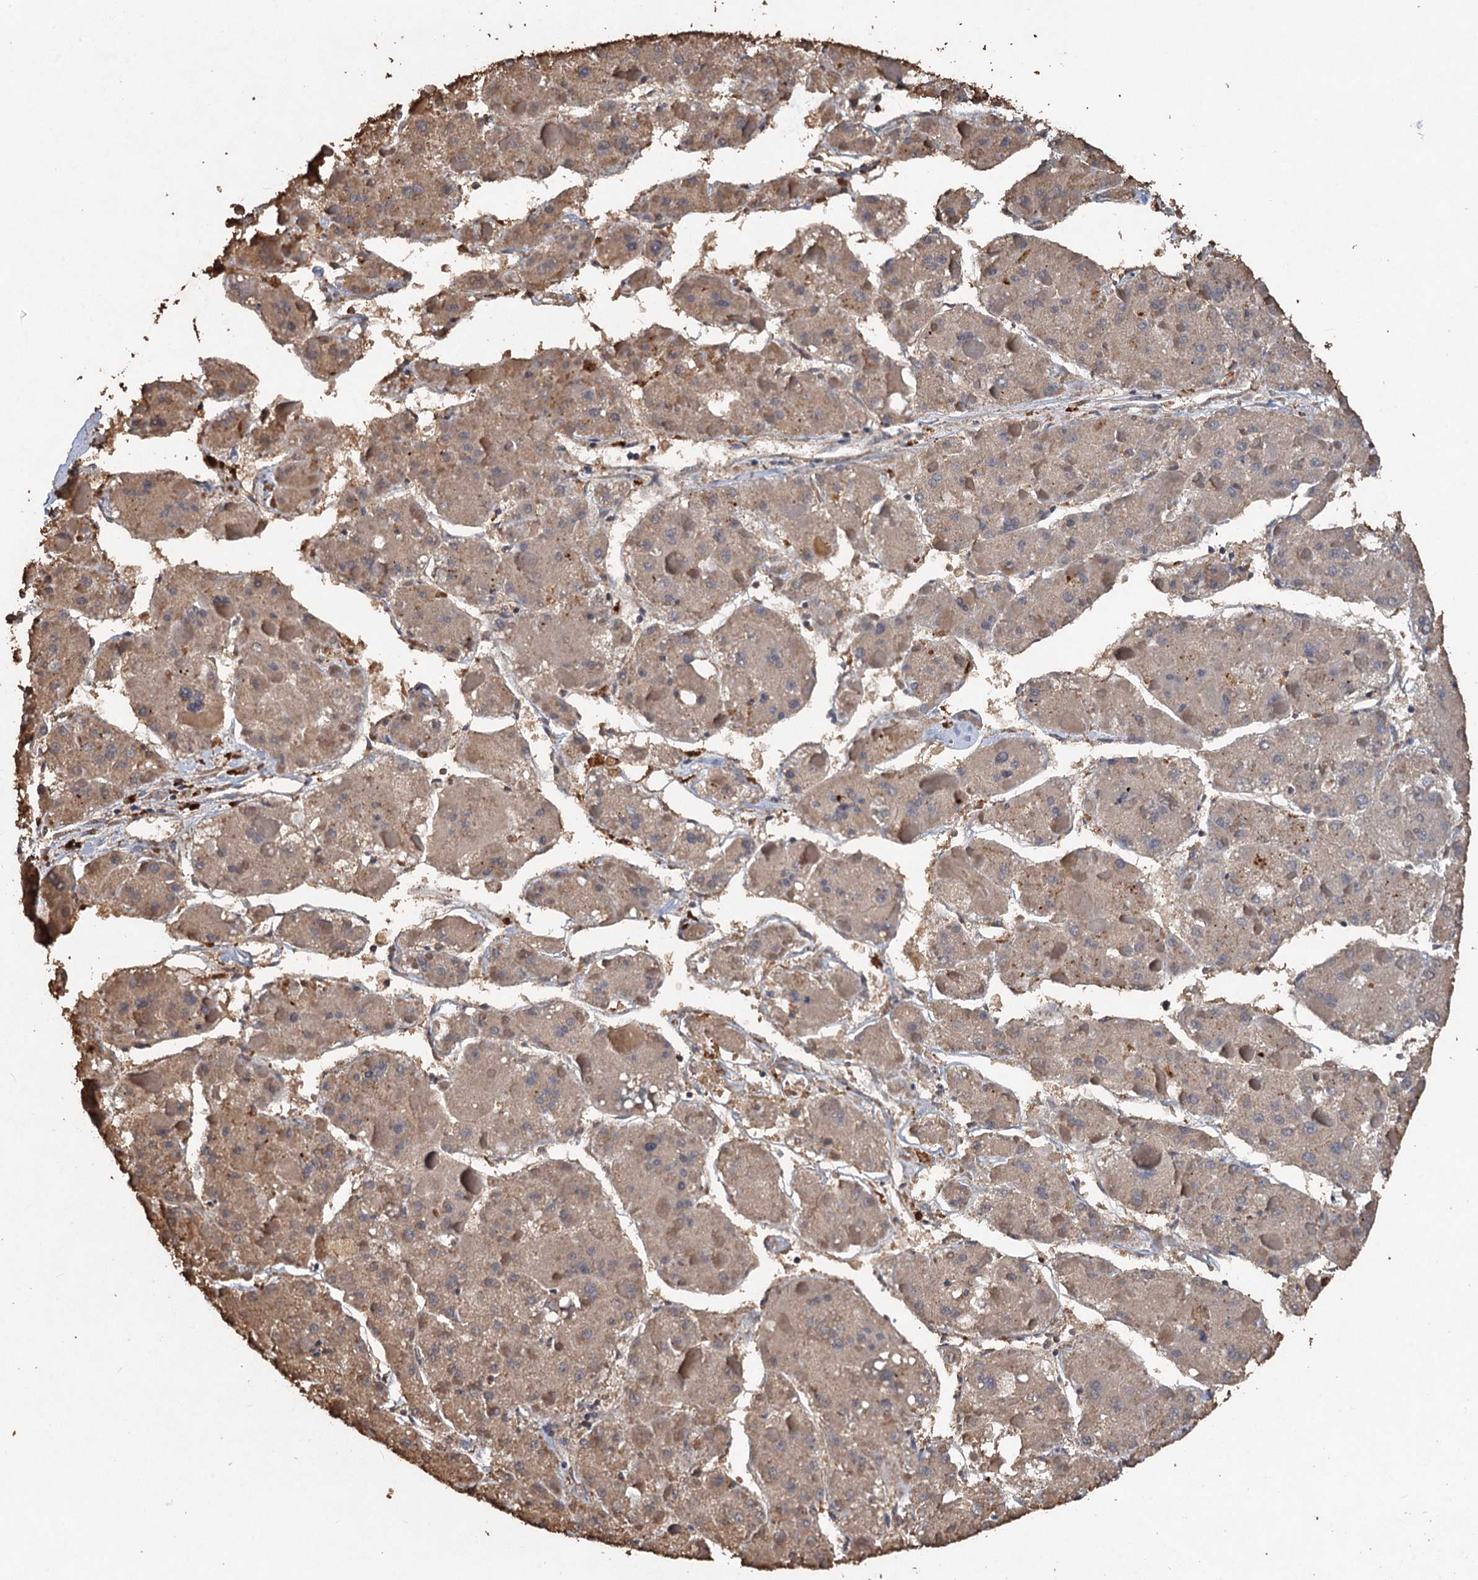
{"staining": {"intensity": "weak", "quantity": ">75%", "location": "cytoplasmic/membranous"}, "tissue": "liver cancer", "cell_type": "Tumor cells", "image_type": "cancer", "snomed": [{"axis": "morphology", "description": "Carcinoma, Hepatocellular, NOS"}, {"axis": "topography", "description": "Liver"}], "caption": "A histopathology image of liver hepatocellular carcinoma stained for a protein shows weak cytoplasmic/membranous brown staining in tumor cells. The staining was performed using DAB to visualize the protein expression in brown, while the nuclei were stained in blue with hematoxylin (Magnification: 20x).", "gene": "SCUBE3", "patient": {"sex": "female", "age": 73}}